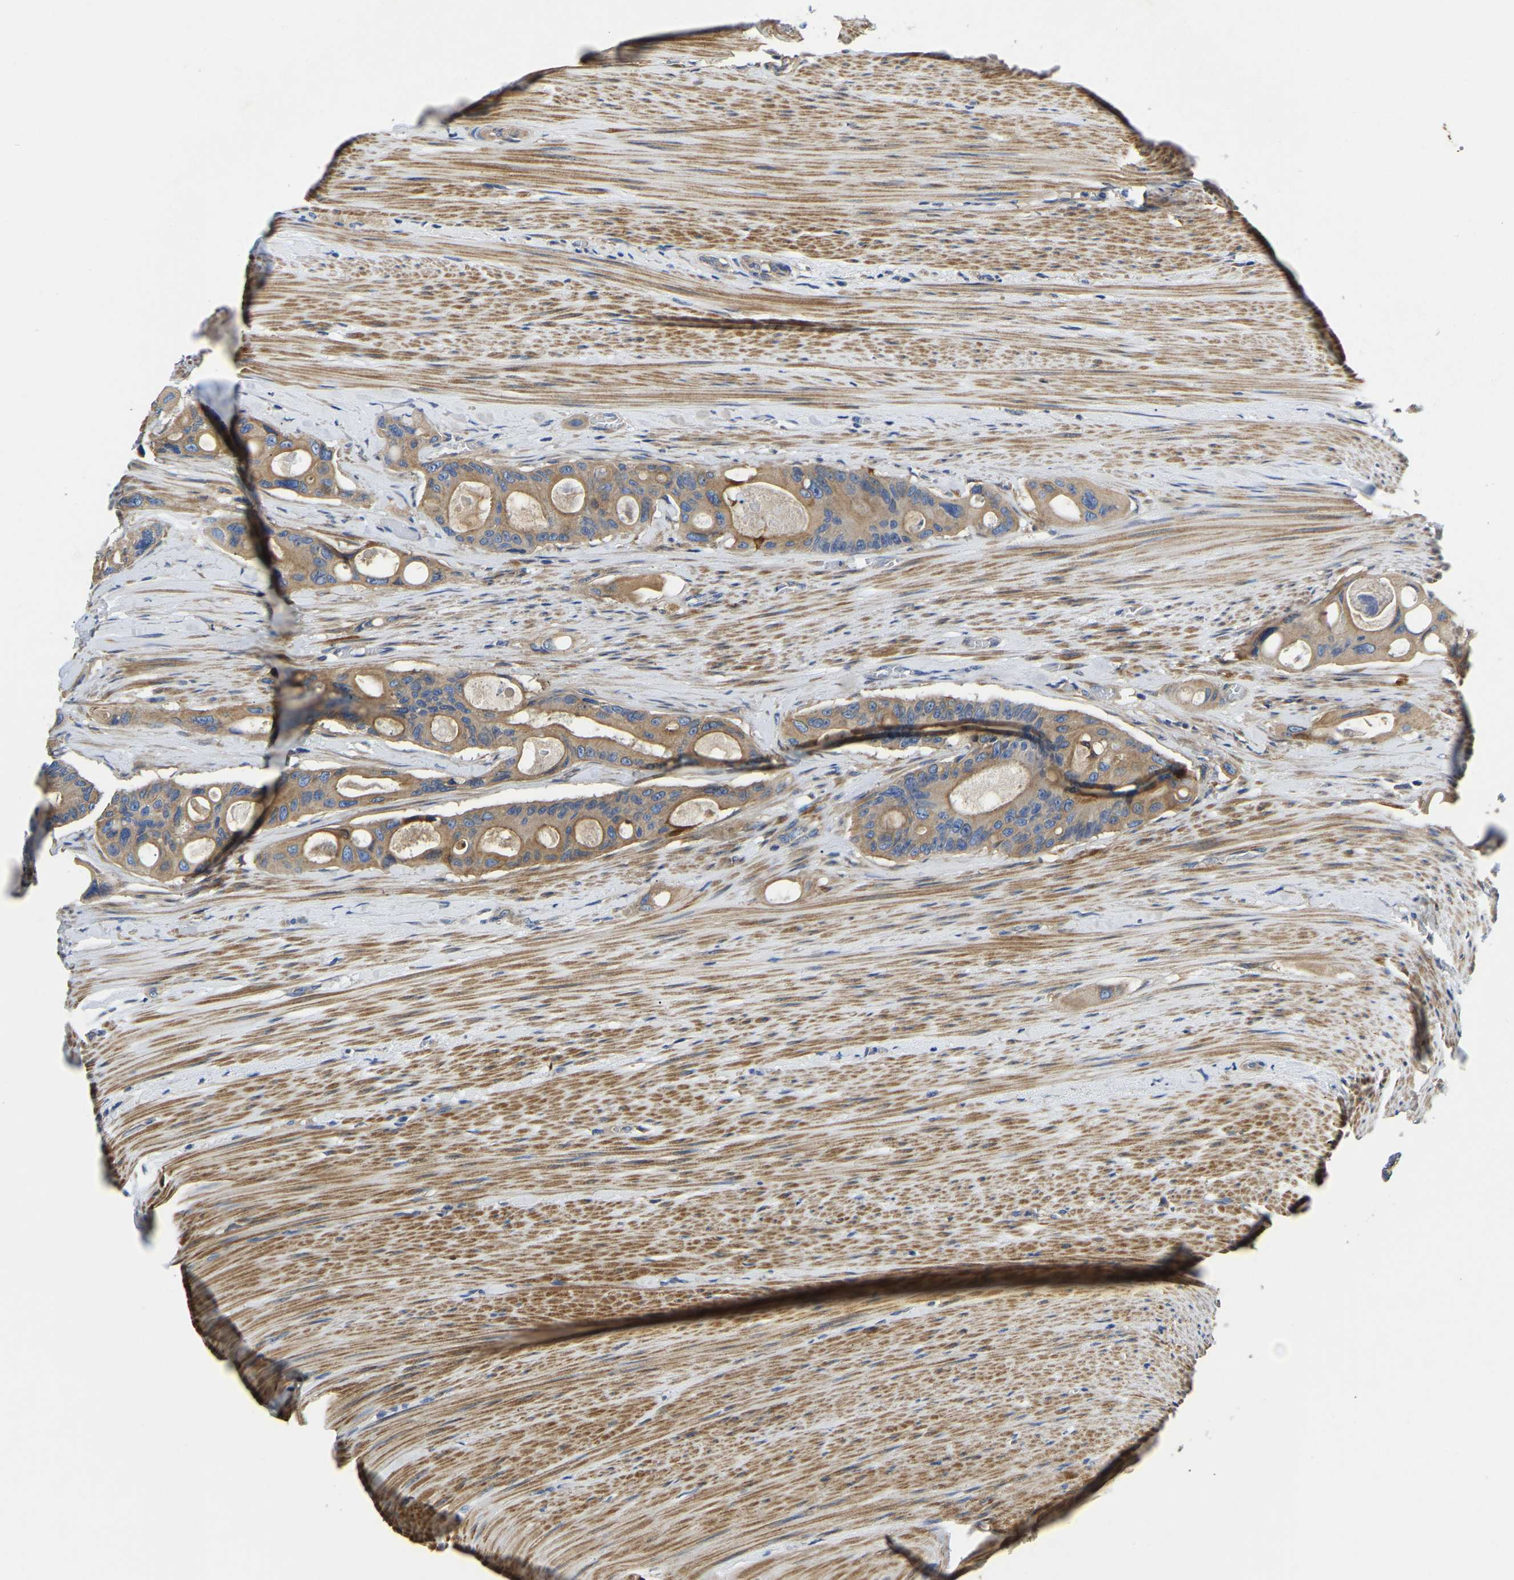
{"staining": {"intensity": "moderate", "quantity": ">75%", "location": "cytoplasmic/membranous"}, "tissue": "colorectal cancer", "cell_type": "Tumor cells", "image_type": "cancer", "snomed": [{"axis": "morphology", "description": "Adenocarcinoma, NOS"}, {"axis": "topography", "description": "Colon"}], "caption": "Moderate cytoplasmic/membranous positivity is seen in approximately >75% of tumor cells in colorectal cancer (adenocarcinoma).", "gene": "STAT2", "patient": {"sex": "female", "age": 57}}